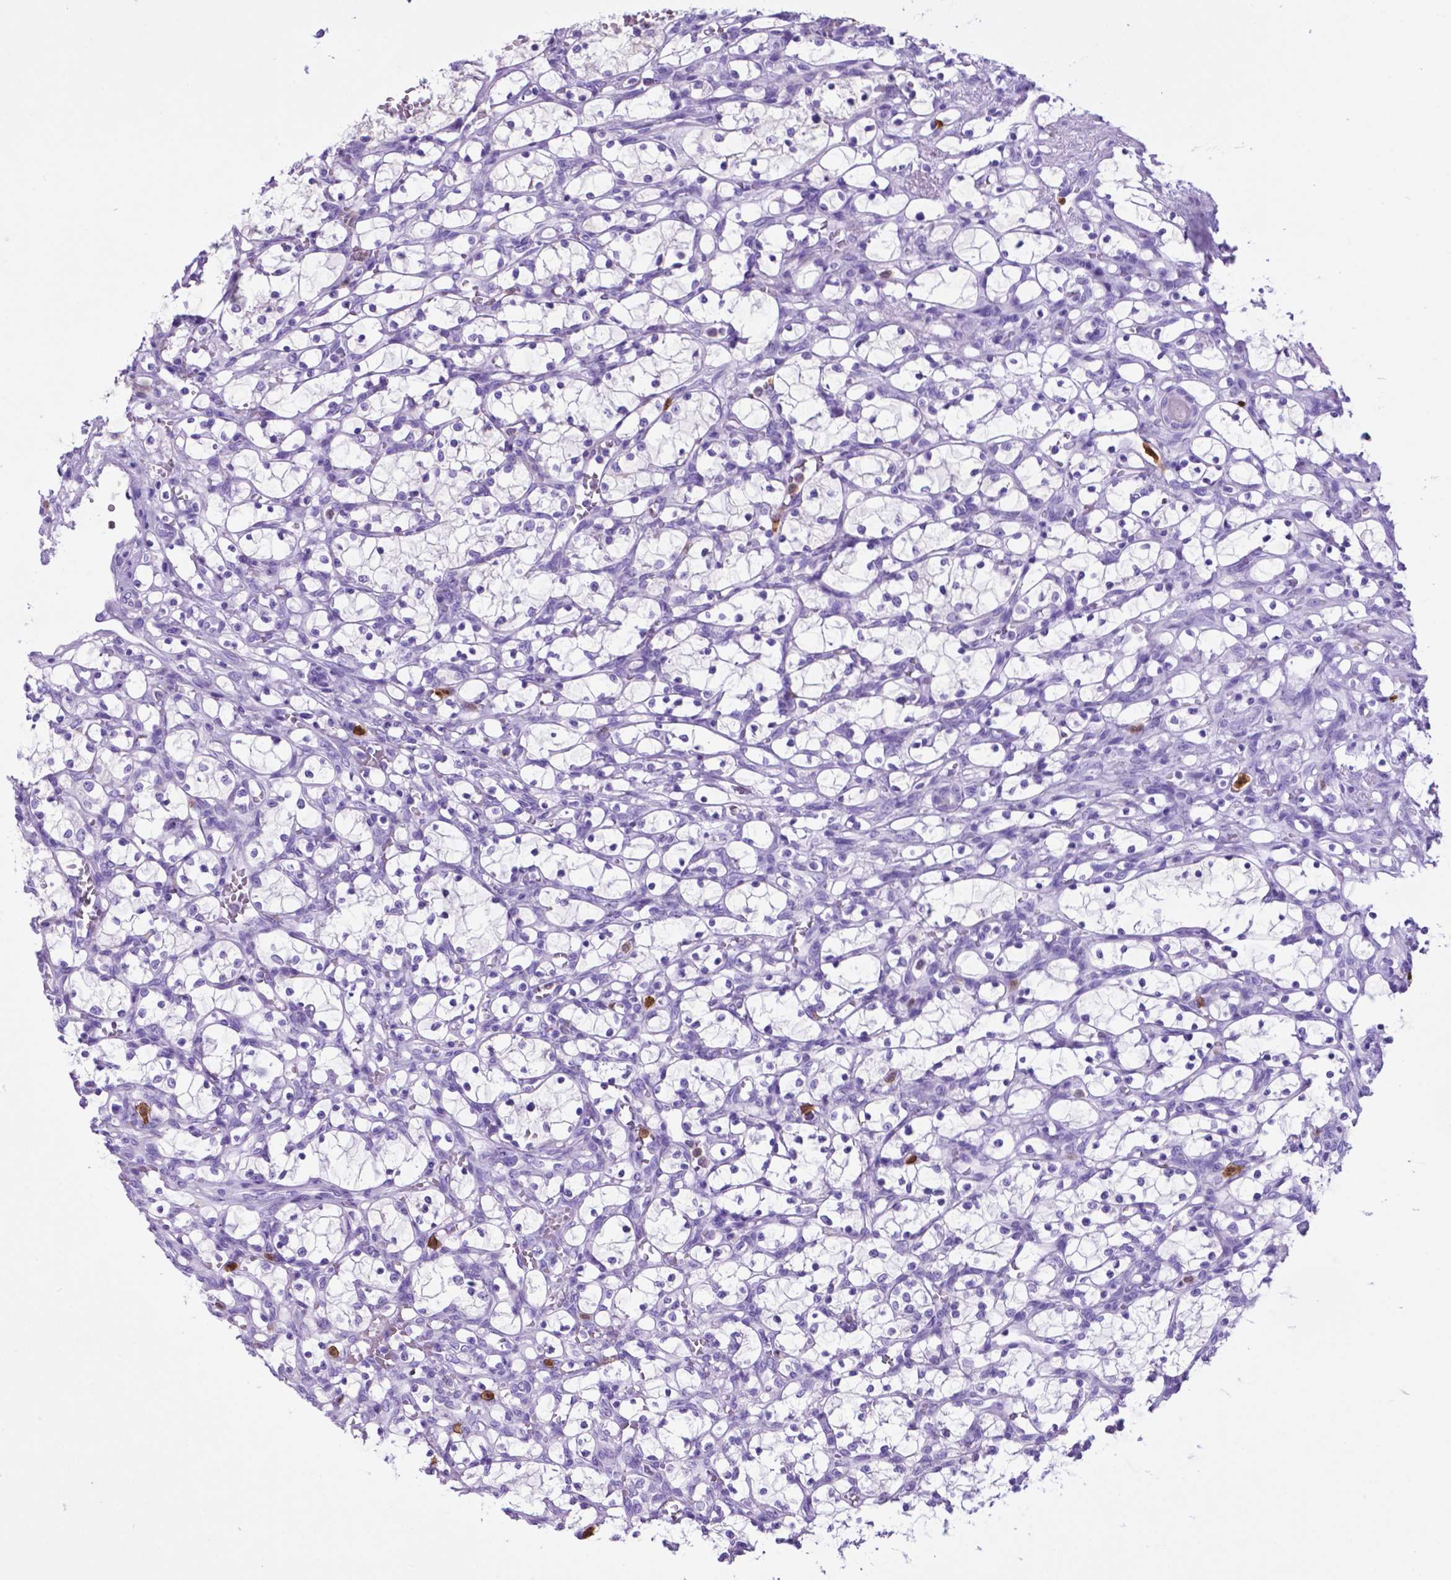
{"staining": {"intensity": "negative", "quantity": "none", "location": "none"}, "tissue": "renal cancer", "cell_type": "Tumor cells", "image_type": "cancer", "snomed": [{"axis": "morphology", "description": "Adenocarcinoma, NOS"}, {"axis": "topography", "description": "Kidney"}], "caption": "This is an immunohistochemistry (IHC) histopathology image of human renal cancer. There is no expression in tumor cells.", "gene": "LZTR1", "patient": {"sex": "female", "age": 69}}